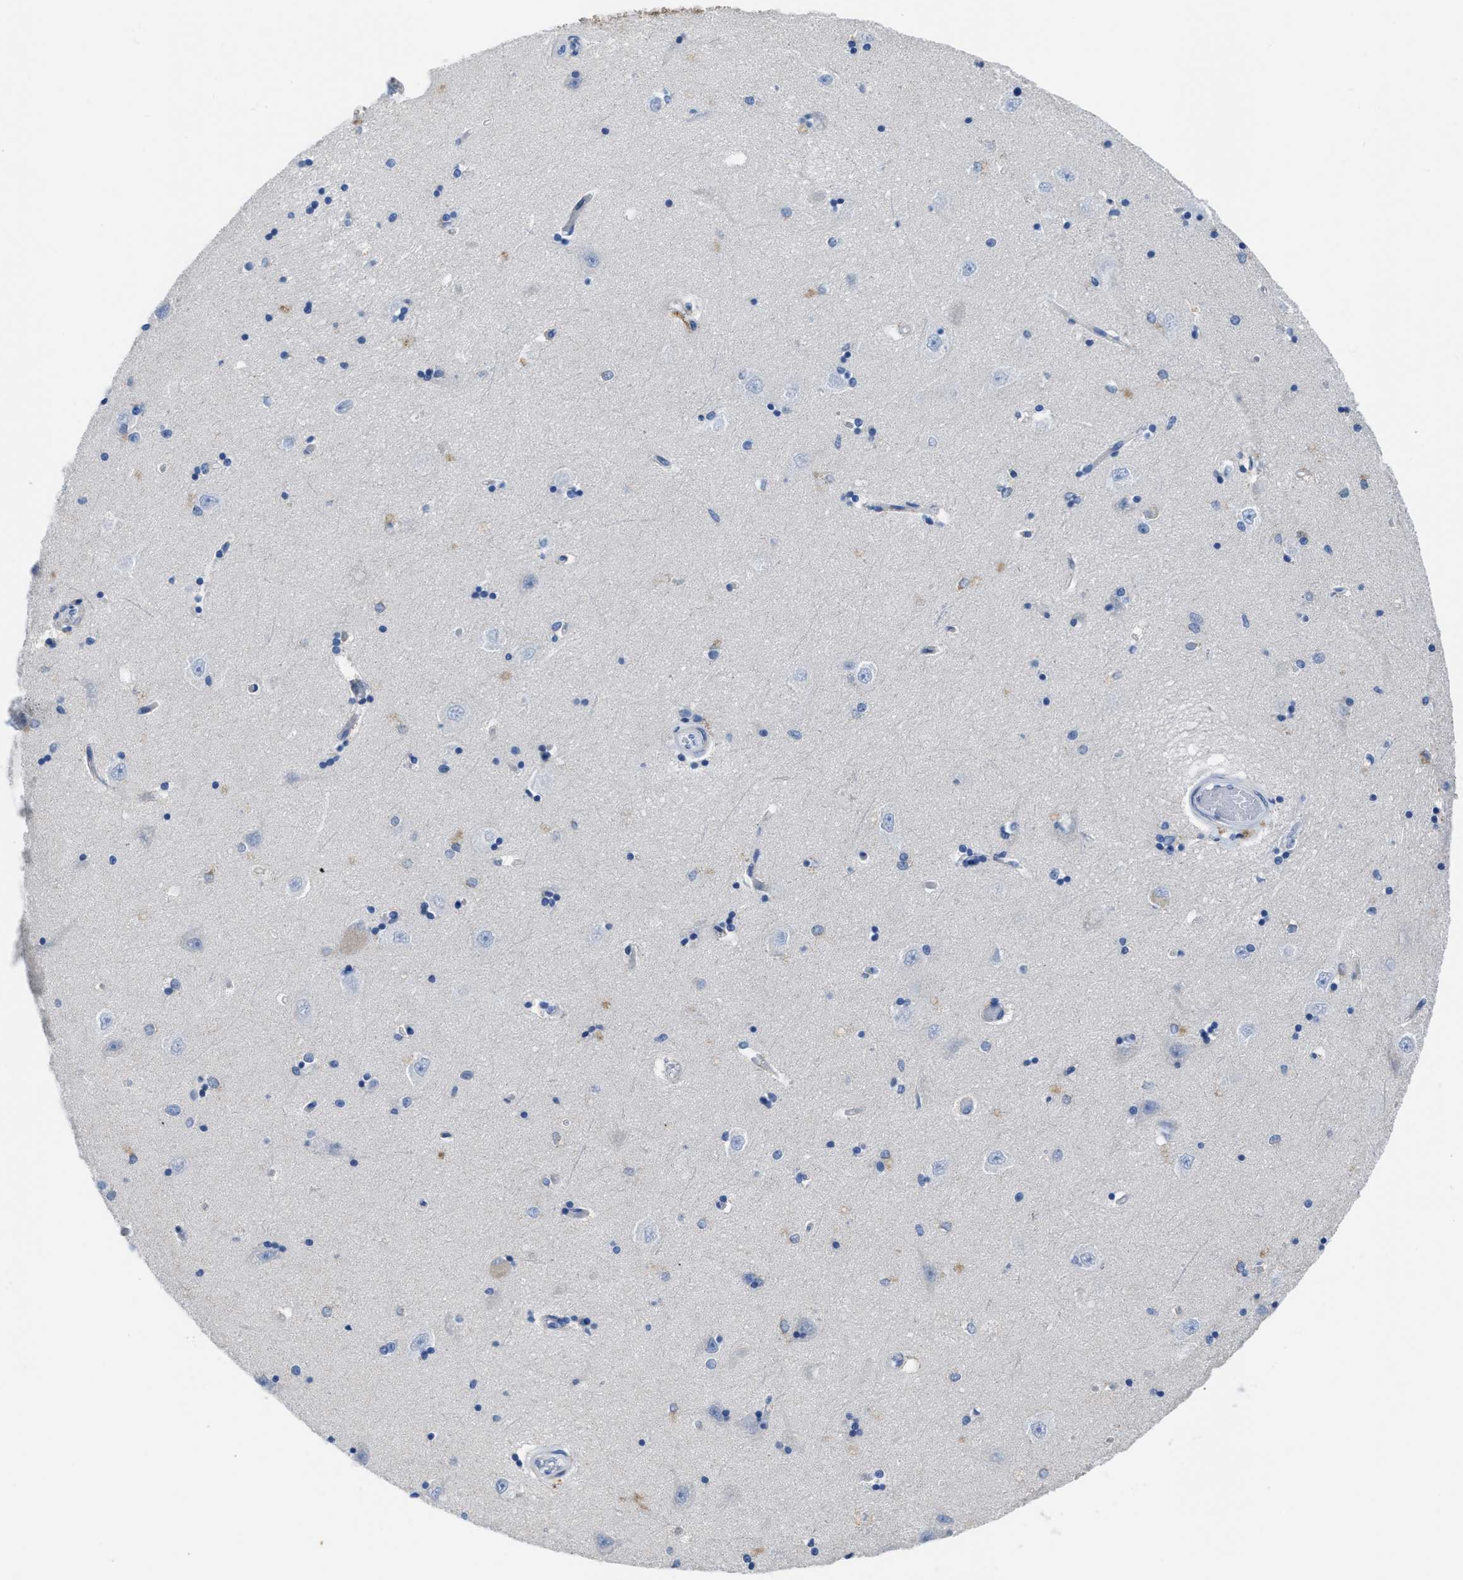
{"staining": {"intensity": "negative", "quantity": "none", "location": "none"}, "tissue": "hippocampus", "cell_type": "Glial cells", "image_type": "normal", "snomed": [{"axis": "morphology", "description": "Normal tissue, NOS"}, {"axis": "topography", "description": "Hippocampus"}], "caption": "Benign hippocampus was stained to show a protein in brown. There is no significant positivity in glial cells. Nuclei are stained in blue.", "gene": "ETFA", "patient": {"sex": "male", "age": 45}}